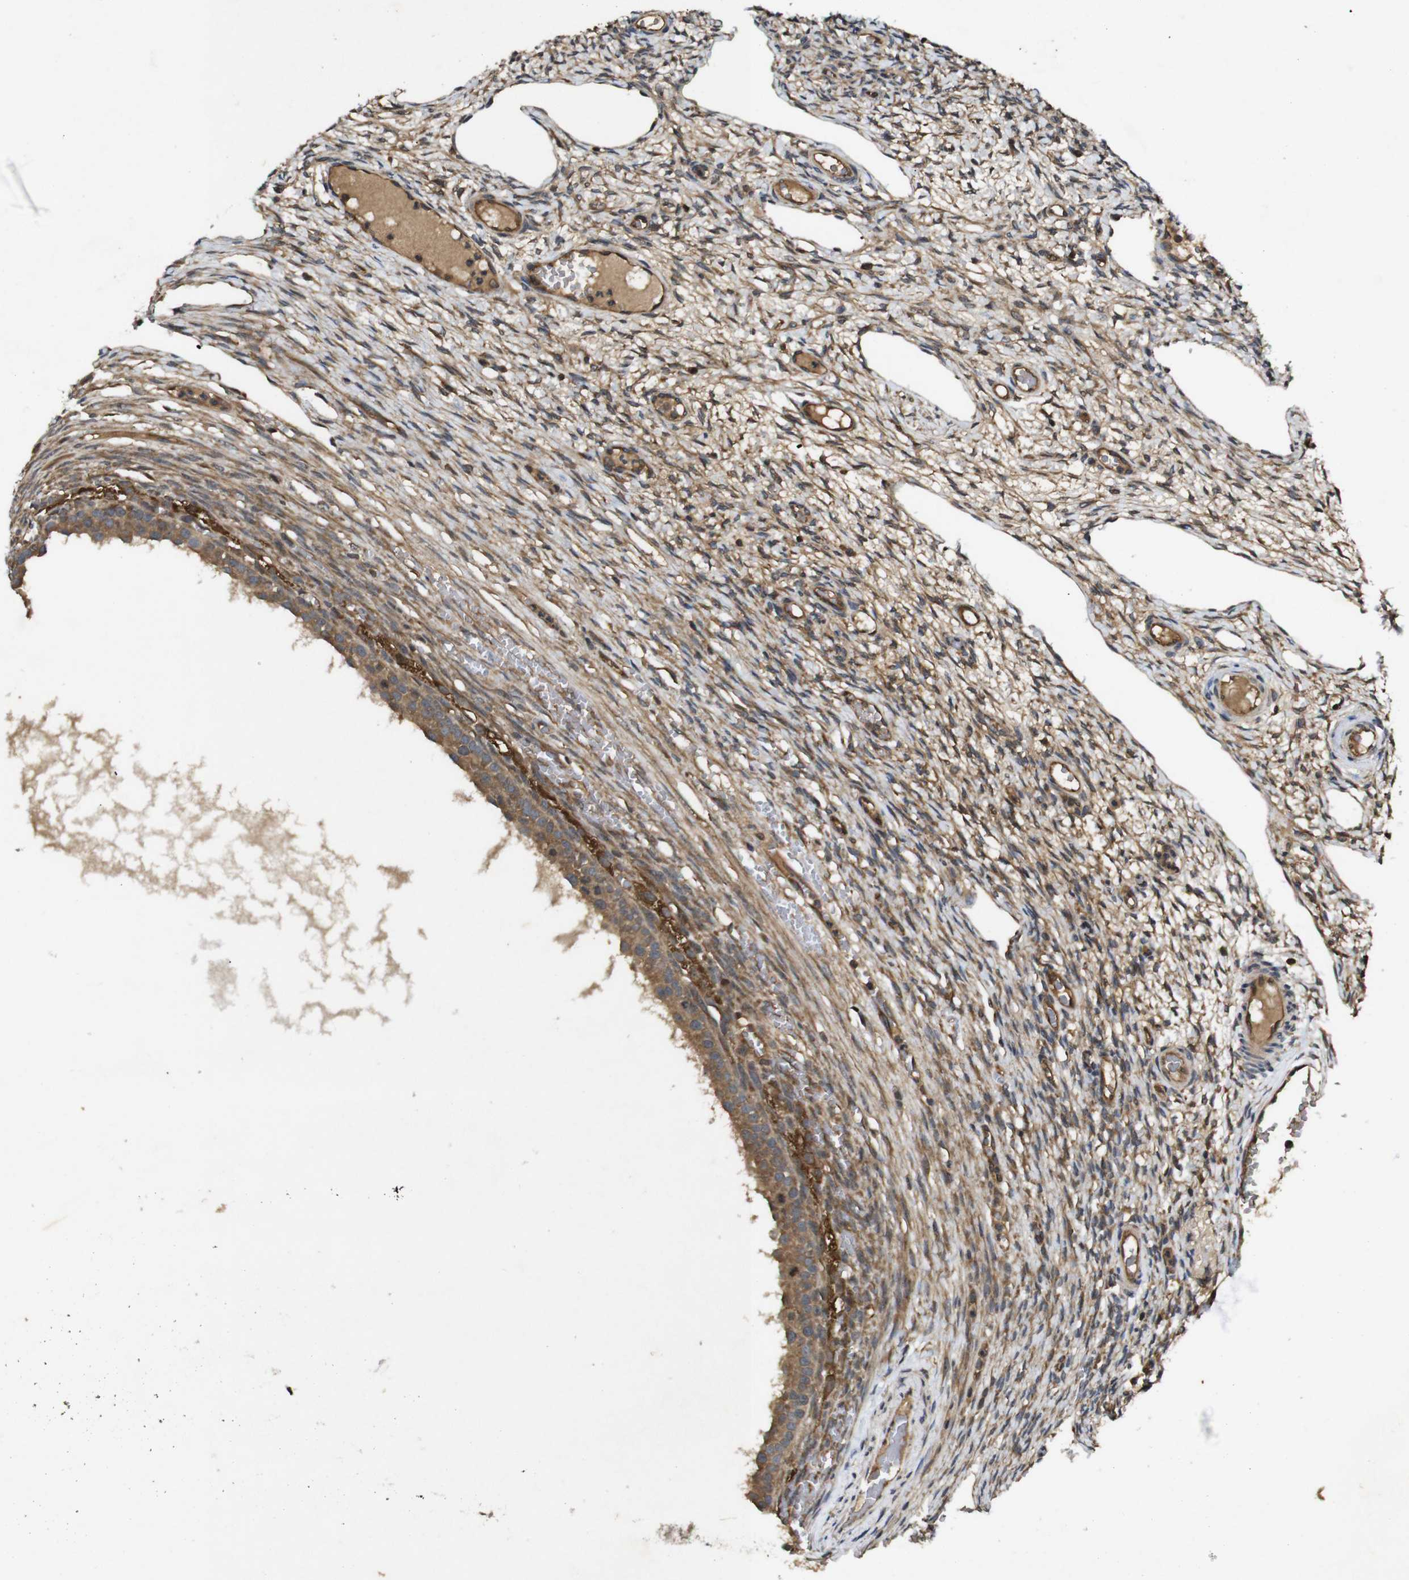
{"staining": {"intensity": "moderate", "quantity": ">75%", "location": "cytoplasmic/membranous"}, "tissue": "ovary", "cell_type": "Follicle cells", "image_type": "normal", "snomed": [{"axis": "morphology", "description": "Normal tissue, NOS"}, {"axis": "topography", "description": "Ovary"}], "caption": "Immunohistochemistry (IHC) image of unremarkable ovary: ovary stained using immunohistochemistry displays medium levels of moderate protein expression localized specifically in the cytoplasmic/membranous of follicle cells, appearing as a cytoplasmic/membranous brown color.", "gene": "RIPK1", "patient": {"sex": "female", "age": 33}}